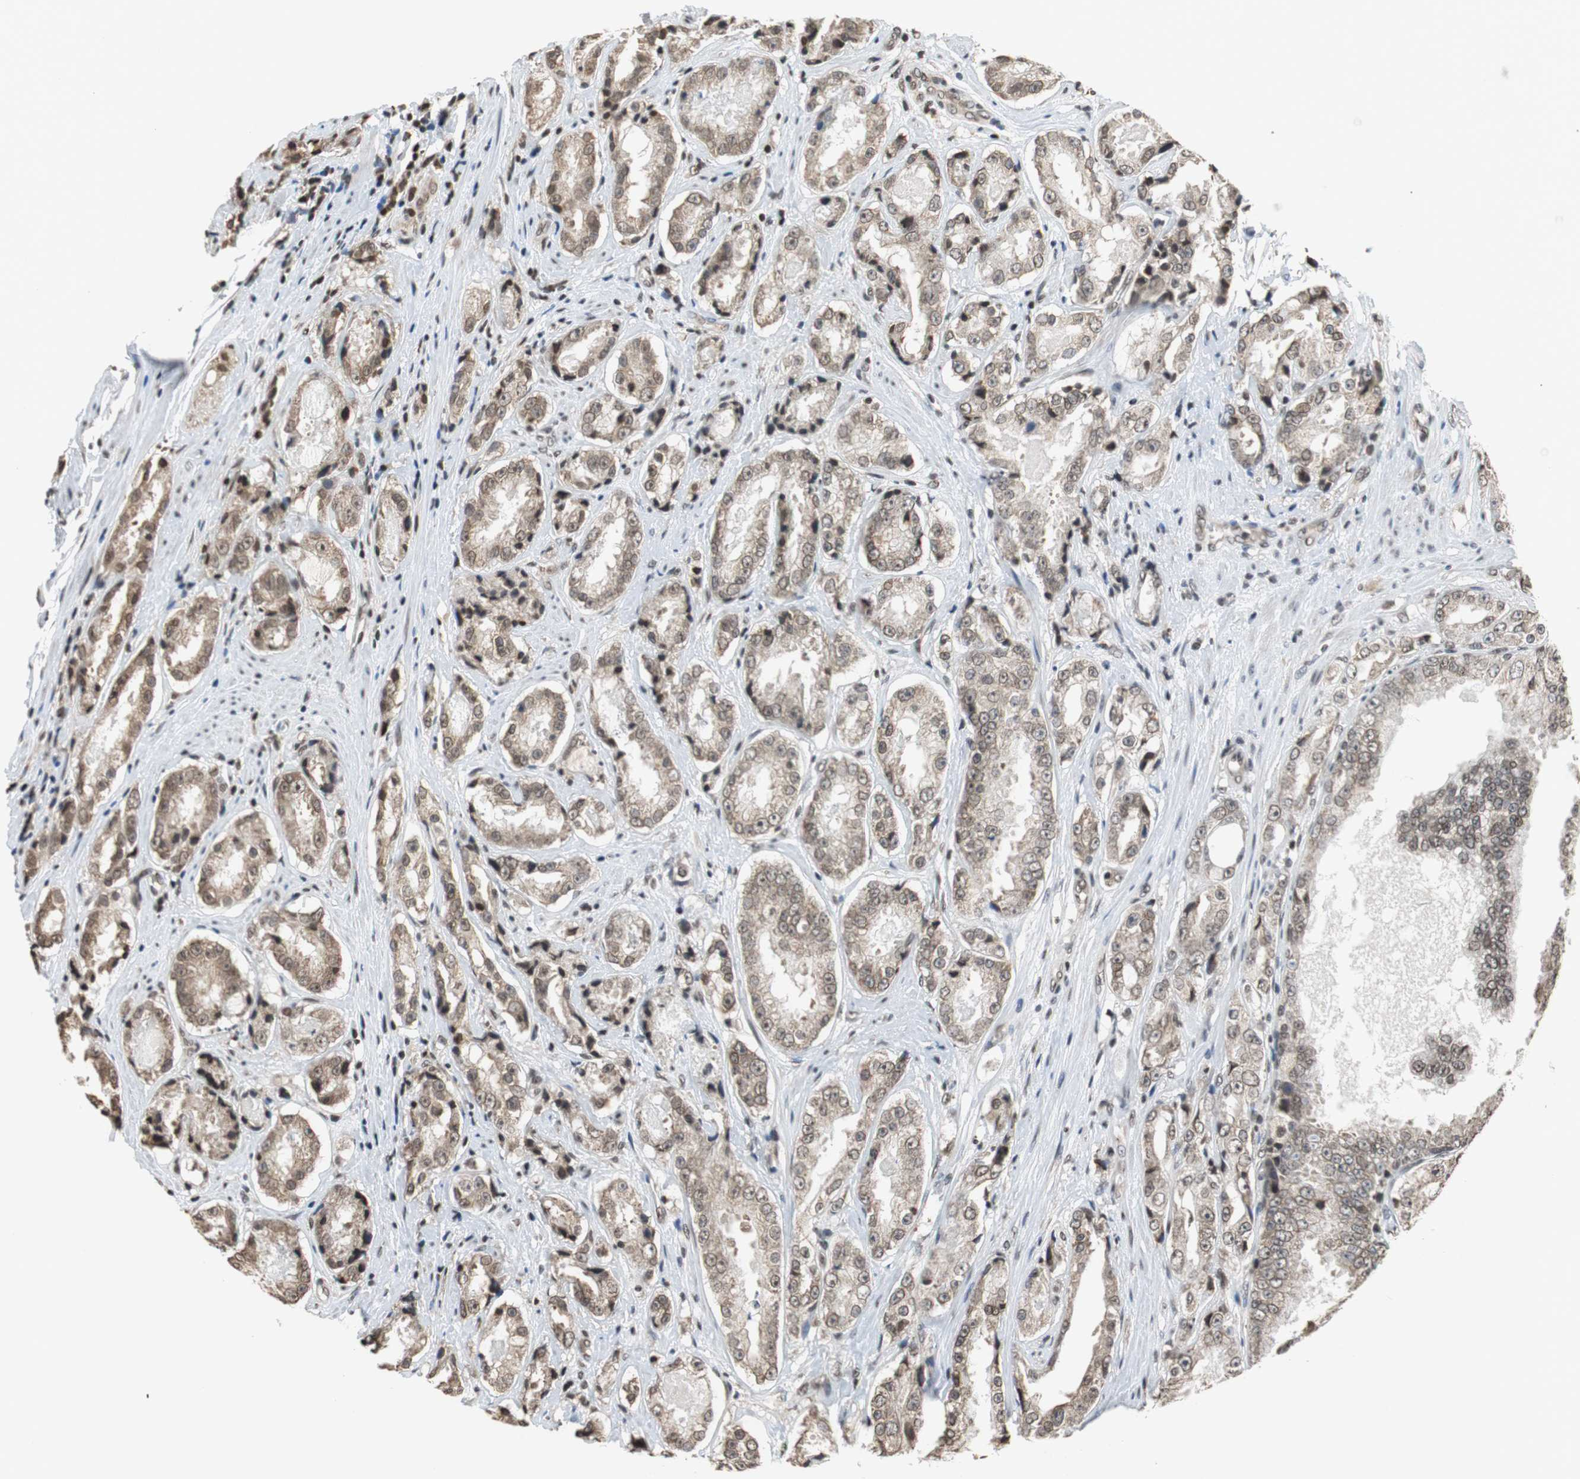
{"staining": {"intensity": "weak", "quantity": ">75%", "location": "cytoplasmic/membranous,nuclear"}, "tissue": "prostate cancer", "cell_type": "Tumor cells", "image_type": "cancer", "snomed": [{"axis": "morphology", "description": "Adenocarcinoma, High grade"}, {"axis": "topography", "description": "Prostate"}], "caption": "Immunohistochemistry (IHC) of prostate cancer displays low levels of weak cytoplasmic/membranous and nuclear staining in about >75% of tumor cells.", "gene": "REST", "patient": {"sex": "male", "age": 73}}